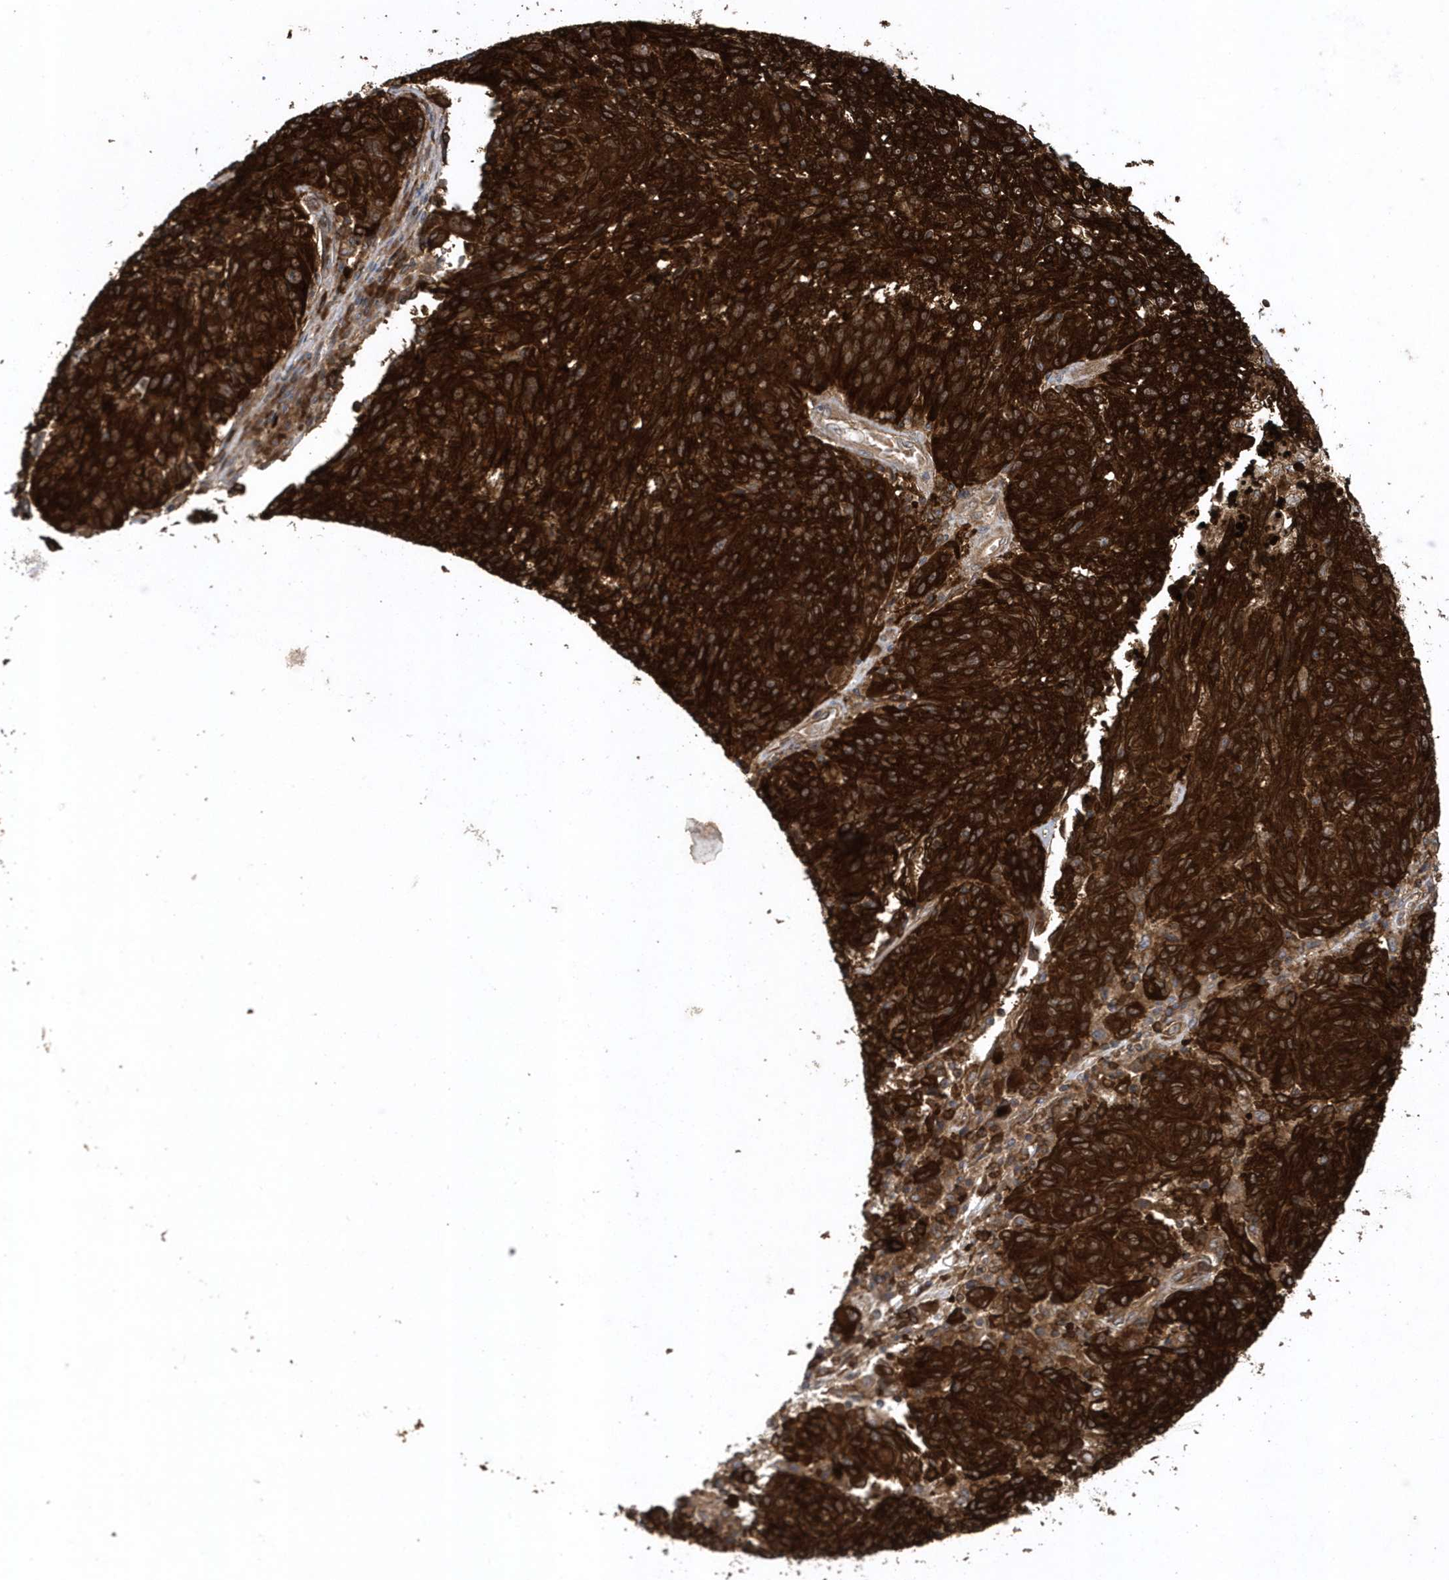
{"staining": {"intensity": "strong", "quantity": ">75%", "location": "cytoplasmic/membranous"}, "tissue": "melanoma", "cell_type": "Tumor cells", "image_type": "cancer", "snomed": [{"axis": "morphology", "description": "Malignant melanoma, NOS"}, {"axis": "topography", "description": "Skin"}], "caption": "This micrograph shows immunohistochemistry (IHC) staining of human melanoma, with high strong cytoplasmic/membranous expression in approximately >75% of tumor cells.", "gene": "PAICS", "patient": {"sex": "male", "age": 53}}